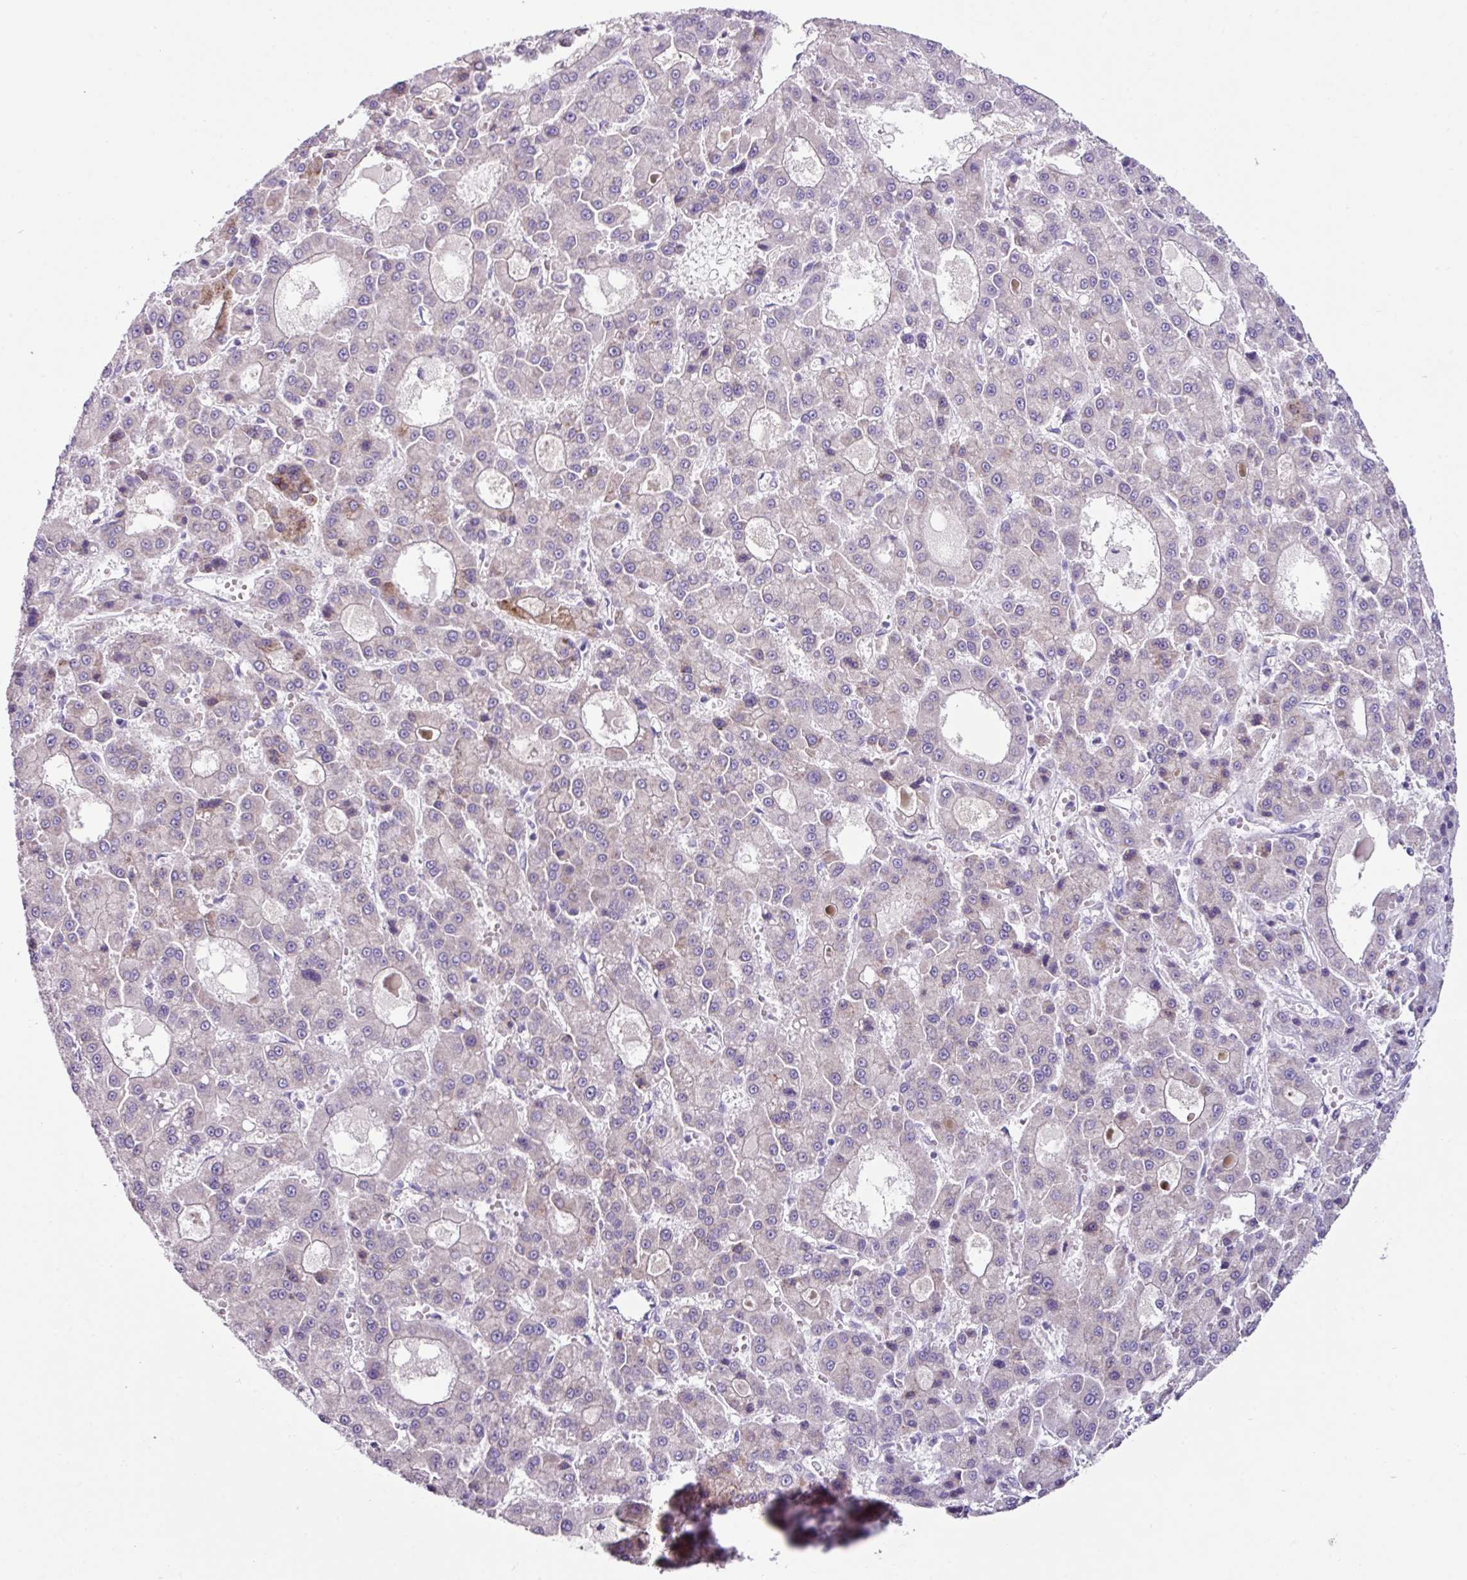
{"staining": {"intensity": "weak", "quantity": "<25%", "location": "cytoplasmic/membranous"}, "tissue": "liver cancer", "cell_type": "Tumor cells", "image_type": "cancer", "snomed": [{"axis": "morphology", "description": "Carcinoma, Hepatocellular, NOS"}, {"axis": "topography", "description": "Liver"}], "caption": "Immunohistochemistry image of neoplastic tissue: human liver cancer stained with DAB (3,3'-diaminobenzidine) displays no significant protein staining in tumor cells. (DAB immunohistochemistry, high magnification).", "gene": "GLP2R", "patient": {"sex": "male", "age": 70}}